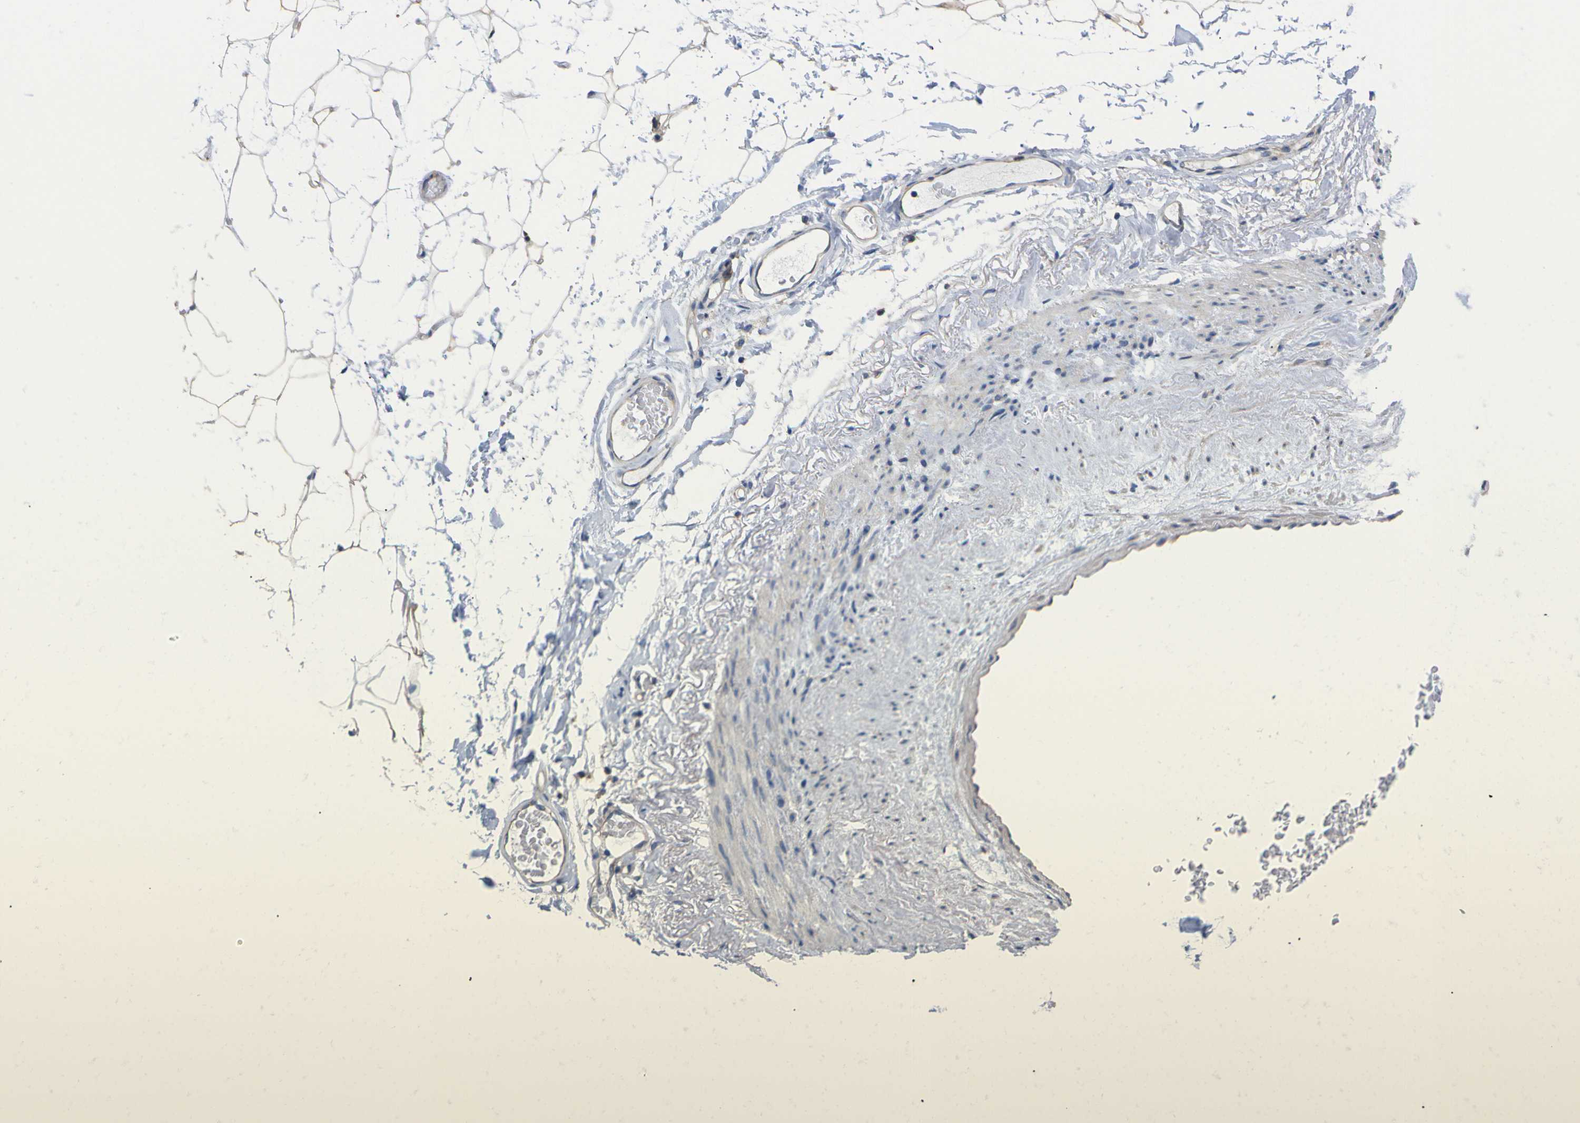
{"staining": {"intensity": "weak", "quantity": ">75%", "location": "cytoplasmic/membranous"}, "tissue": "adipose tissue", "cell_type": "Adipocytes", "image_type": "normal", "snomed": [{"axis": "morphology", "description": "Normal tissue, NOS"}, {"axis": "topography", "description": "Breast"}, {"axis": "topography", "description": "Soft tissue"}], "caption": "Immunohistochemistry (IHC) of normal human adipose tissue exhibits low levels of weak cytoplasmic/membranous staining in approximately >75% of adipocytes.", "gene": "USH1C", "patient": {"sex": "female", "age": 75}}